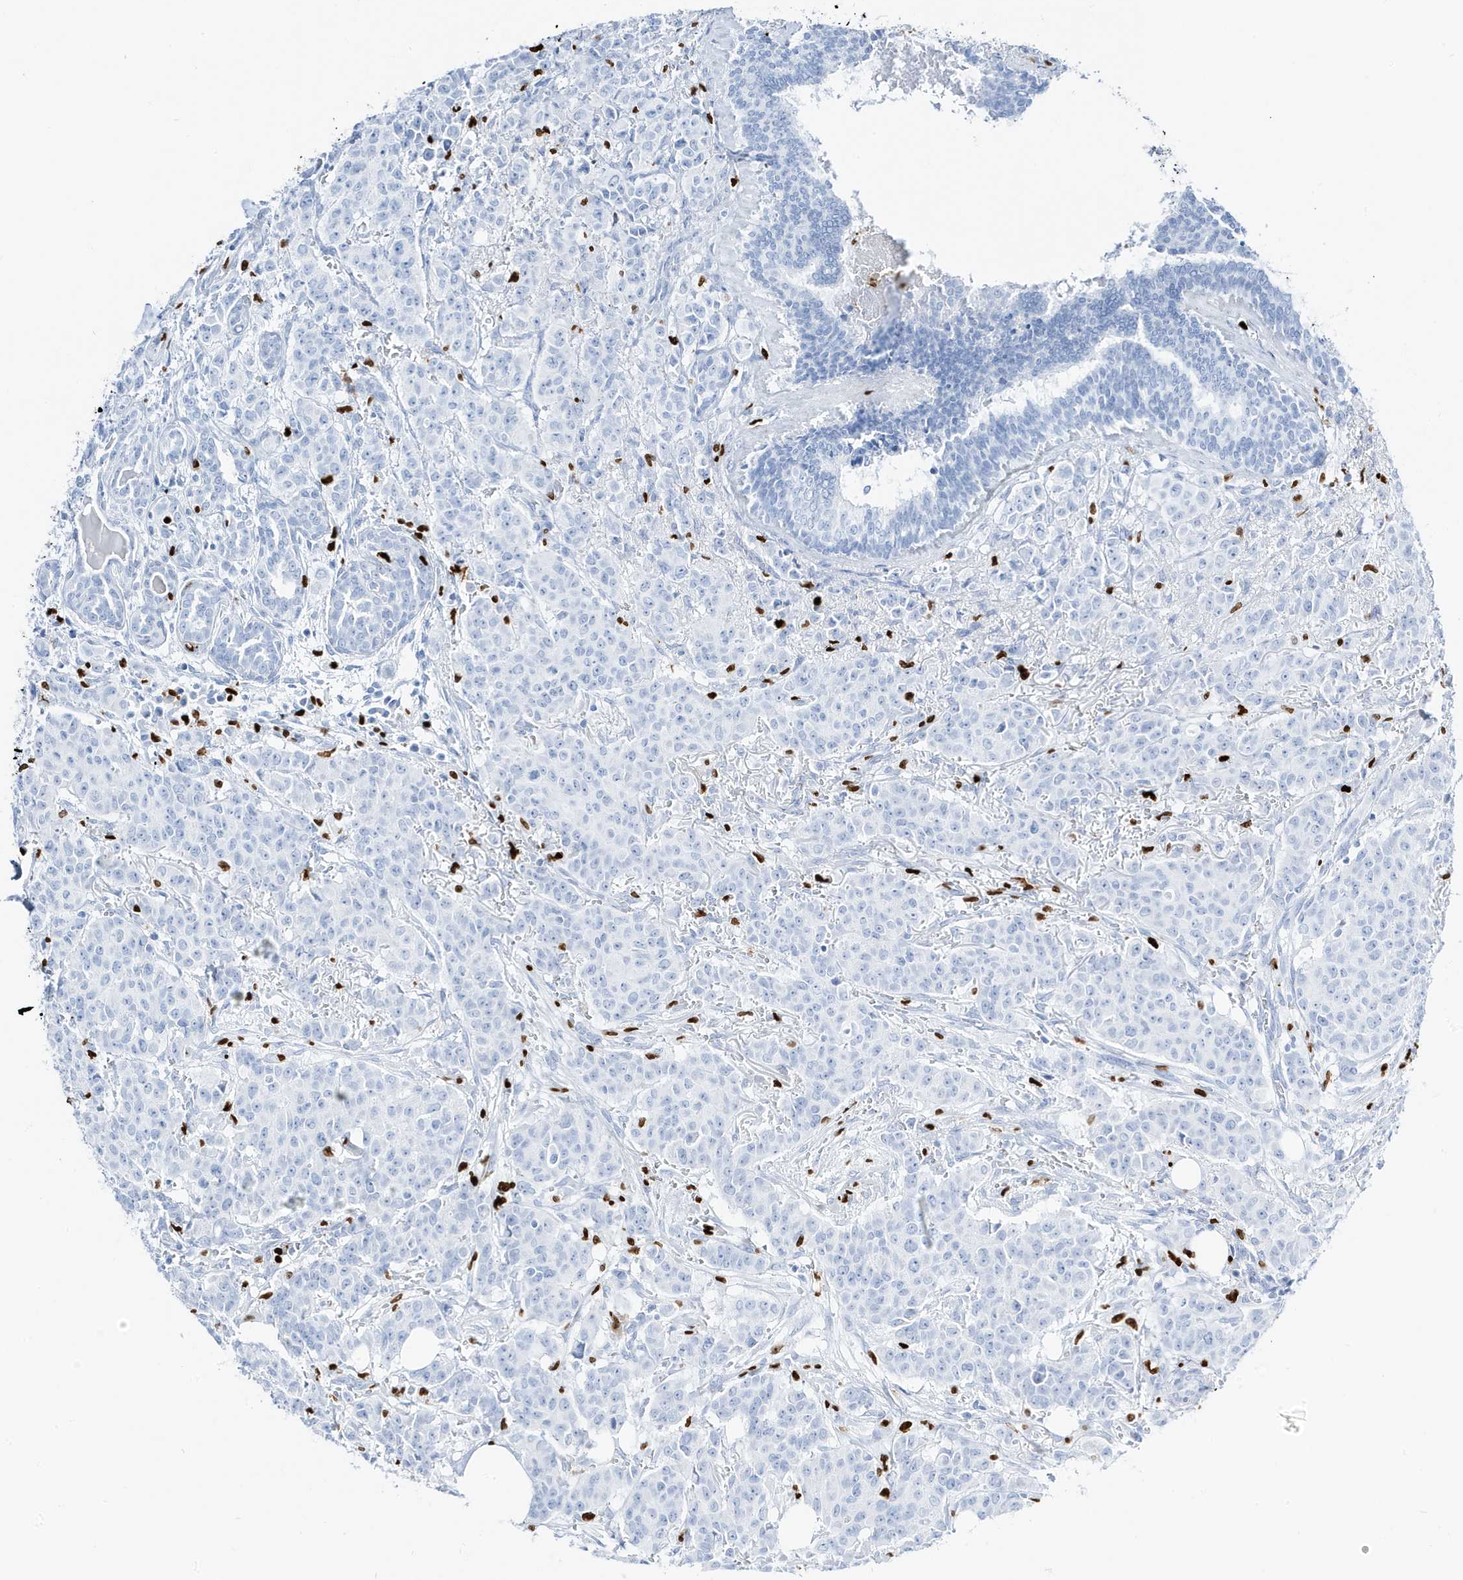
{"staining": {"intensity": "negative", "quantity": "none", "location": "none"}, "tissue": "breast cancer", "cell_type": "Tumor cells", "image_type": "cancer", "snomed": [{"axis": "morphology", "description": "Duct carcinoma"}, {"axis": "topography", "description": "Breast"}], "caption": "Tumor cells show no significant protein positivity in breast invasive ductal carcinoma. Brightfield microscopy of immunohistochemistry (IHC) stained with DAB (3,3'-diaminobenzidine) (brown) and hematoxylin (blue), captured at high magnification.", "gene": "MNDA", "patient": {"sex": "female", "age": 40}}